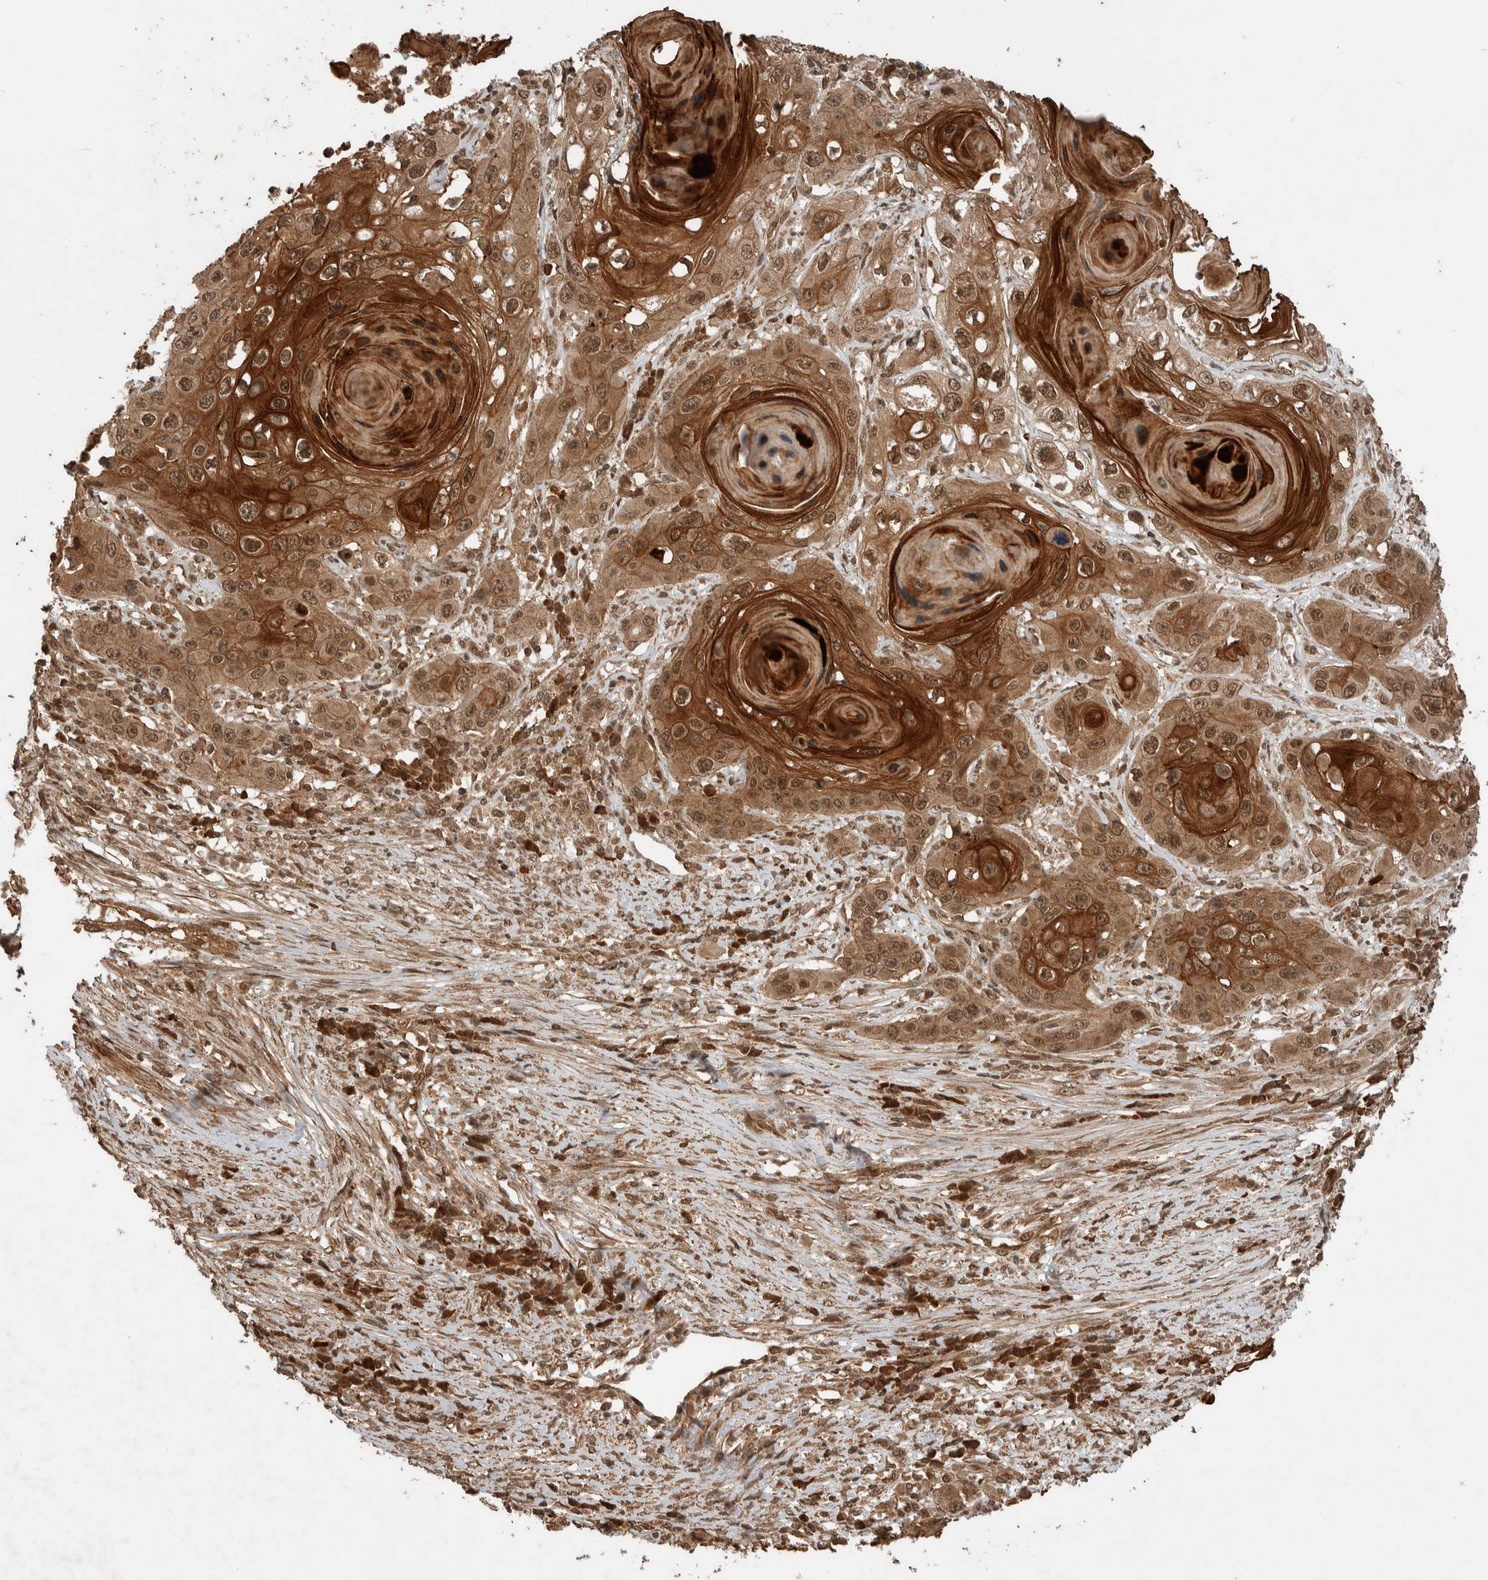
{"staining": {"intensity": "moderate", "quantity": ">75%", "location": "cytoplasmic/membranous,nuclear"}, "tissue": "skin cancer", "cell_type": "Tumor cells", "image_type": "cancer", "snomed": [{"axis": "morphology", "description": "Squamous cell carcinoma, NOS"}, {"axis": "topography", "description": "Skin"}], "caption": "Moderate cytoplasmic/membranous and nuclear protein expression is identified in approximately >75% of tumor cells in squamous cell carcinoma (skin). (Brightfield microscopy of DAB IHC at high magnification).", "gene": "CNTROB", "patient": {"sex": "male", "age": 55}}